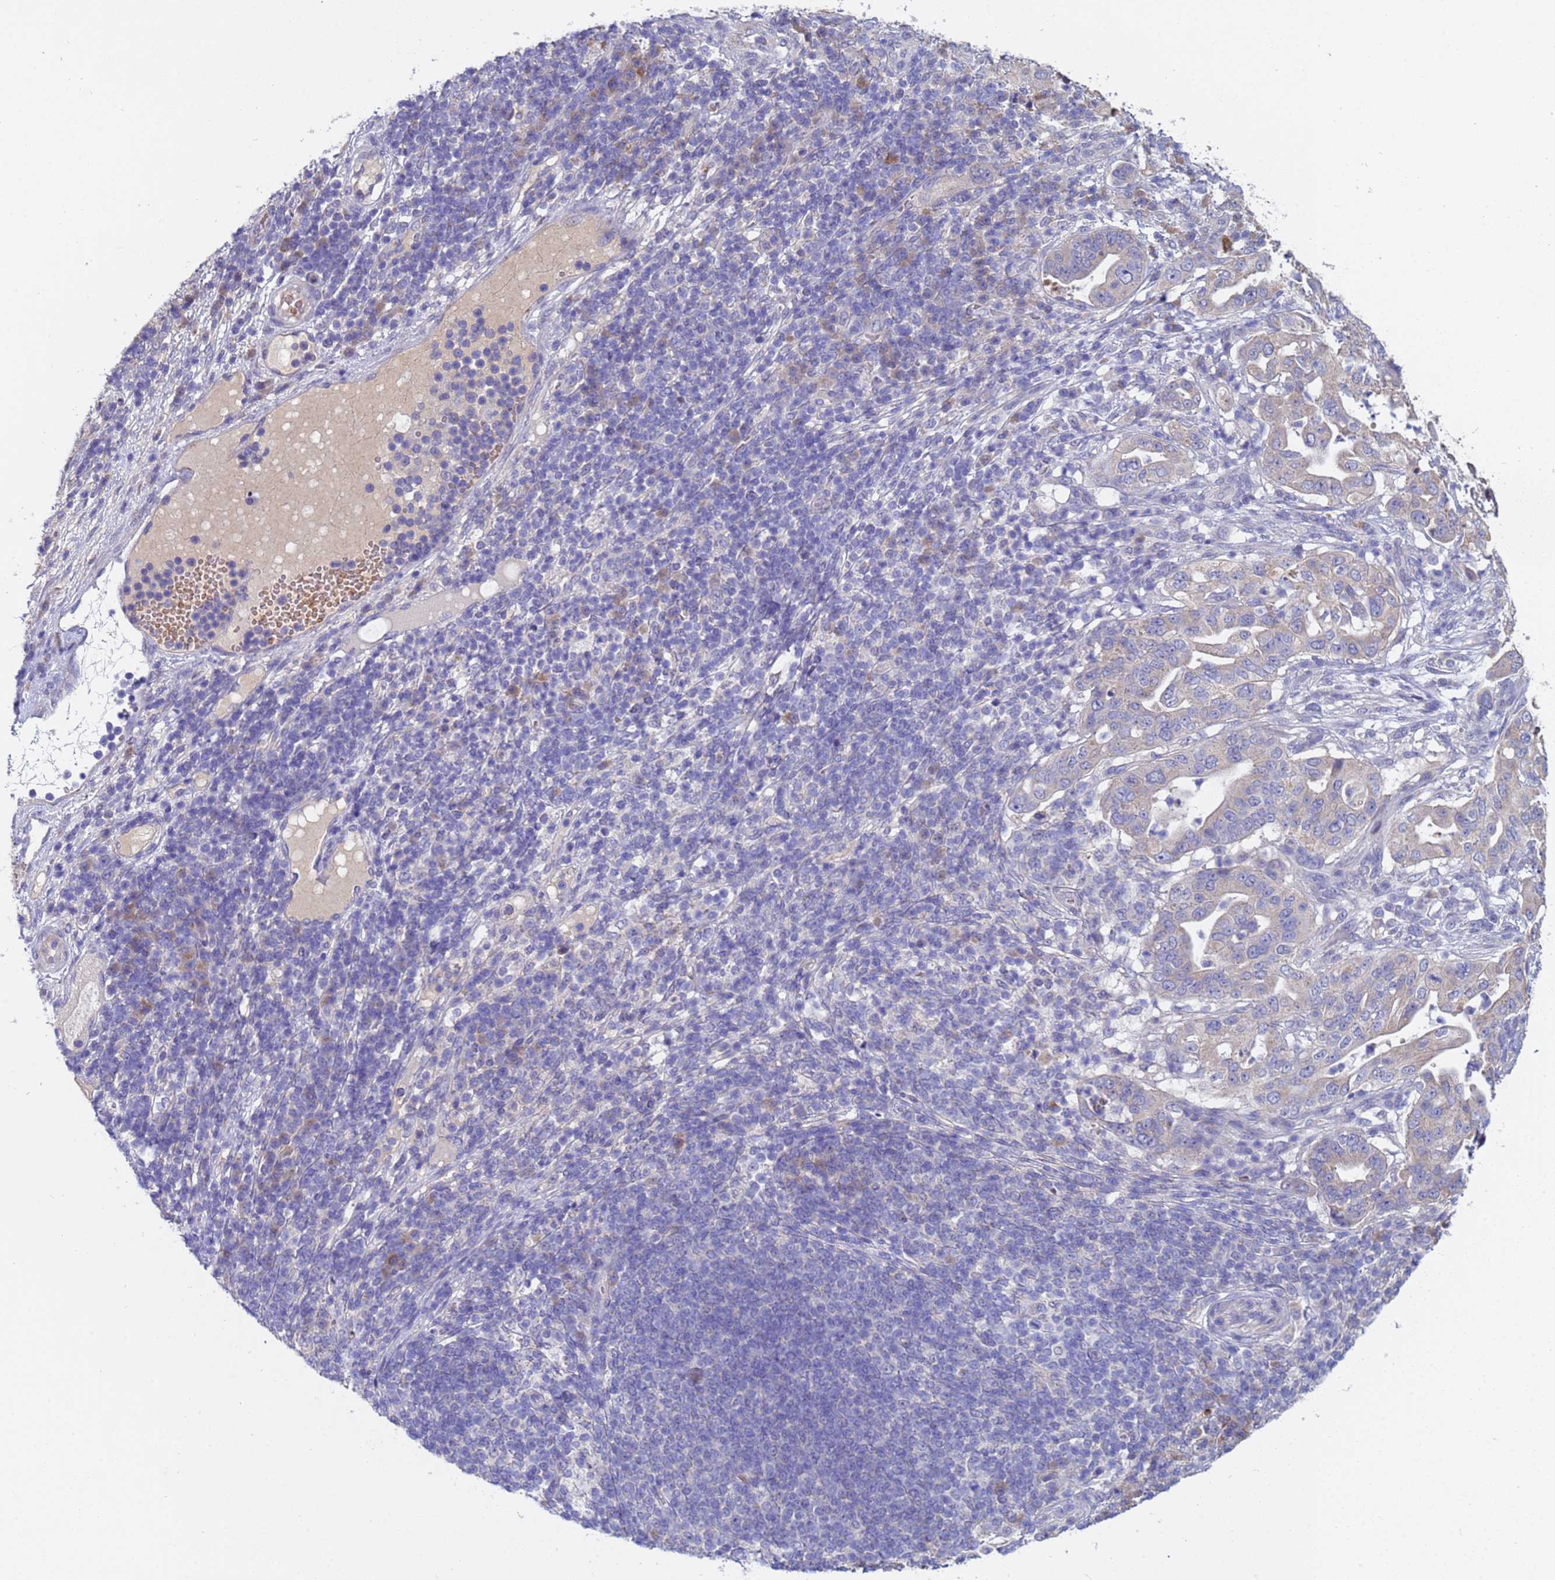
{"staining": {"intensity": "negative", "quantity": "none", "location": "none"}, "tissue": "pancreatic cancer", "cell_type": "Tumor cells", "image_type": "cancer", "snomed": [{"axis": "morphology", "description": "Normal tissue, NOS"}, {"axis": "morphology", "description": "Adenocarcinoma, NOS"}, {"axis": "topography", "description": "Lymph node"}, {"axis": "topography", "description": "Pancreas"}], "caption": "The image reveals no significant expression in tumor cells of adenocarcinoma (pancreatic).", "gene": "IHO1", "patient": {"sex": "female", "age": 67}}